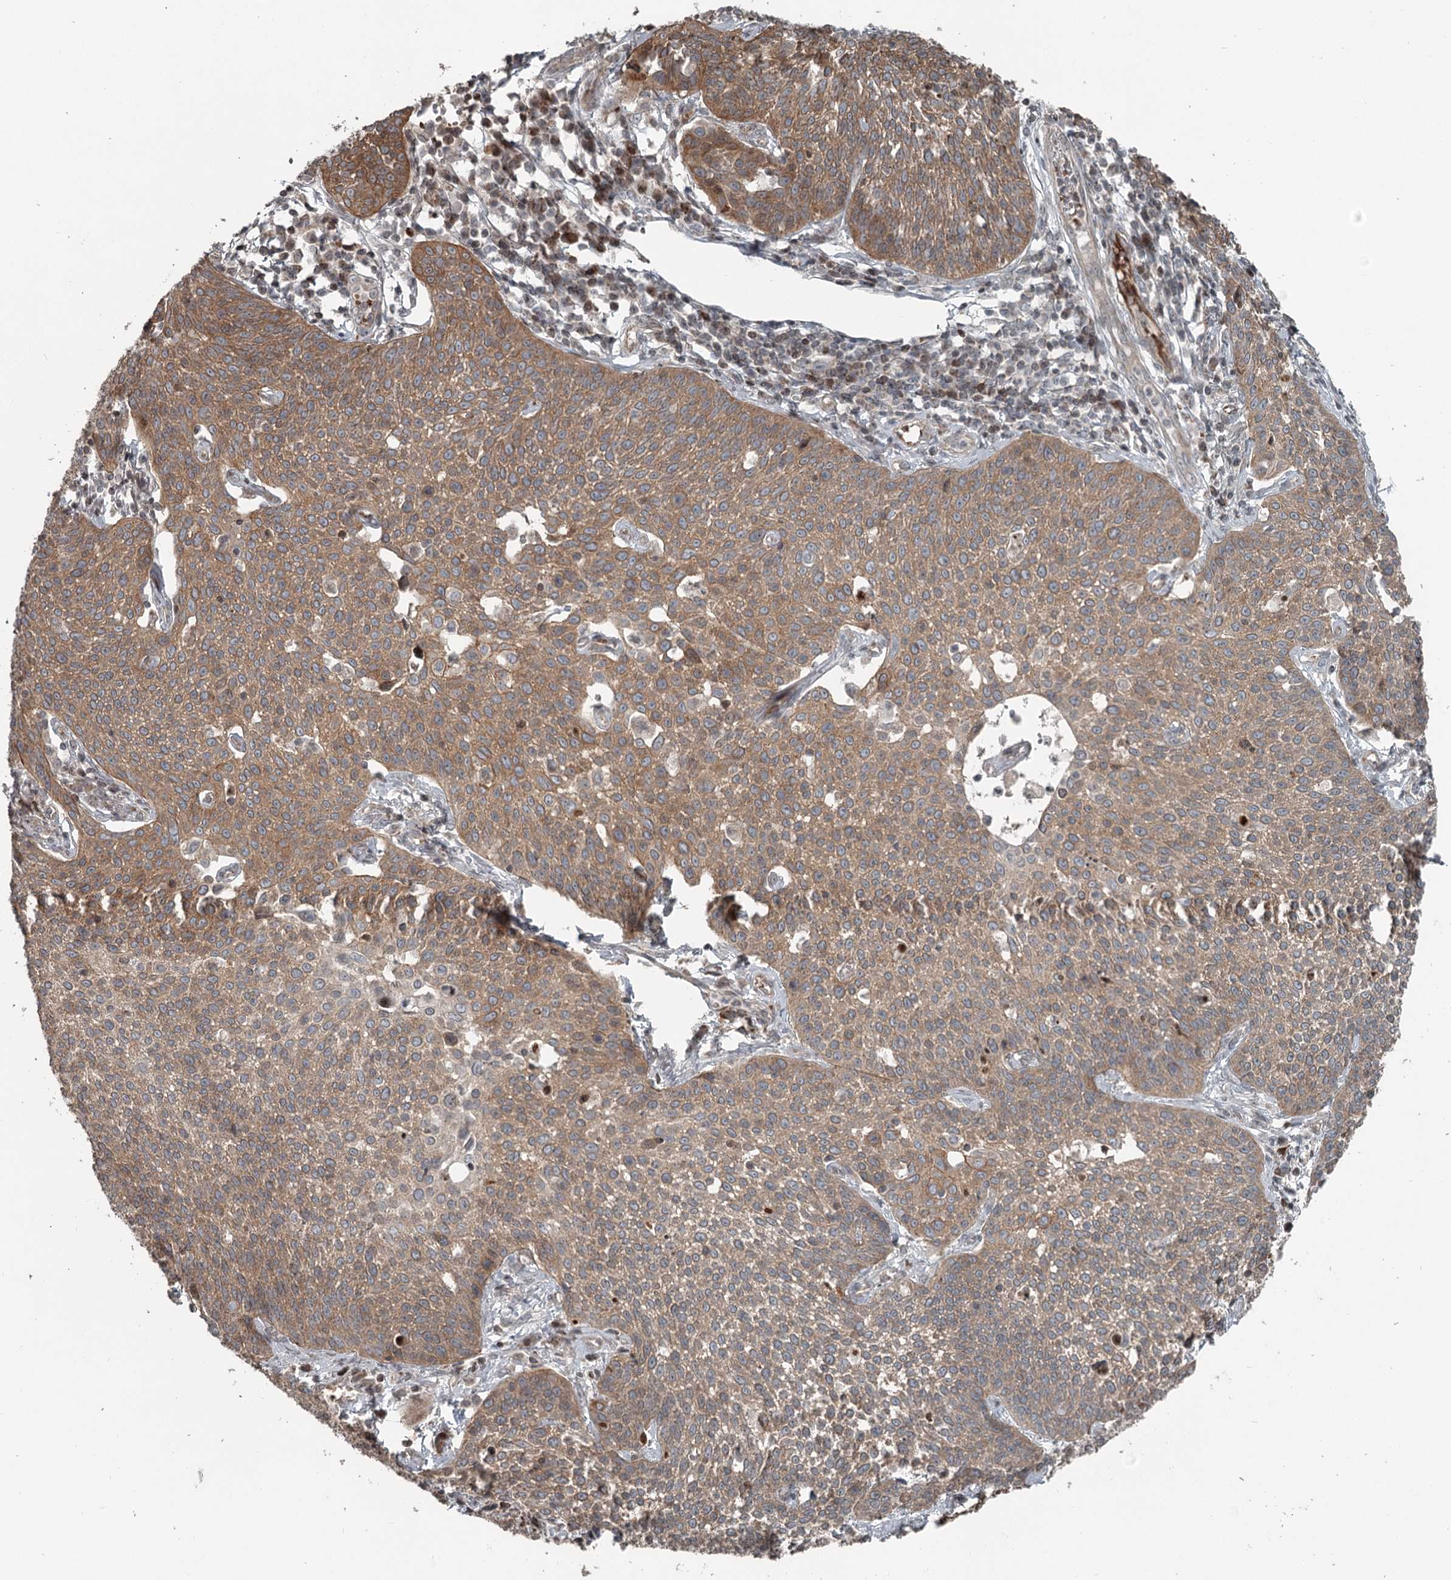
{"staining": {"intensity": "moderate", "quantity": ">75%", "location": "cytoplasmic/membranous"}, "tissue": "cervical cancer", "cell_type": "Tumor cells", "image_type": "cancer", "snomed": [{"axis": "morphology", "description": "Squamous cell carcinoma, NOS"}, {"axis": "topography", "description": "Cervix"}], "caption": "Immunohistochemical staining of human cervical cancer exhibits medium levels of moderate cytoplasmic/membranous positivity in approximately >75% of tumor cells.", "gene": "RASSF8", "patient": {"sex": "female", "age": 34}}